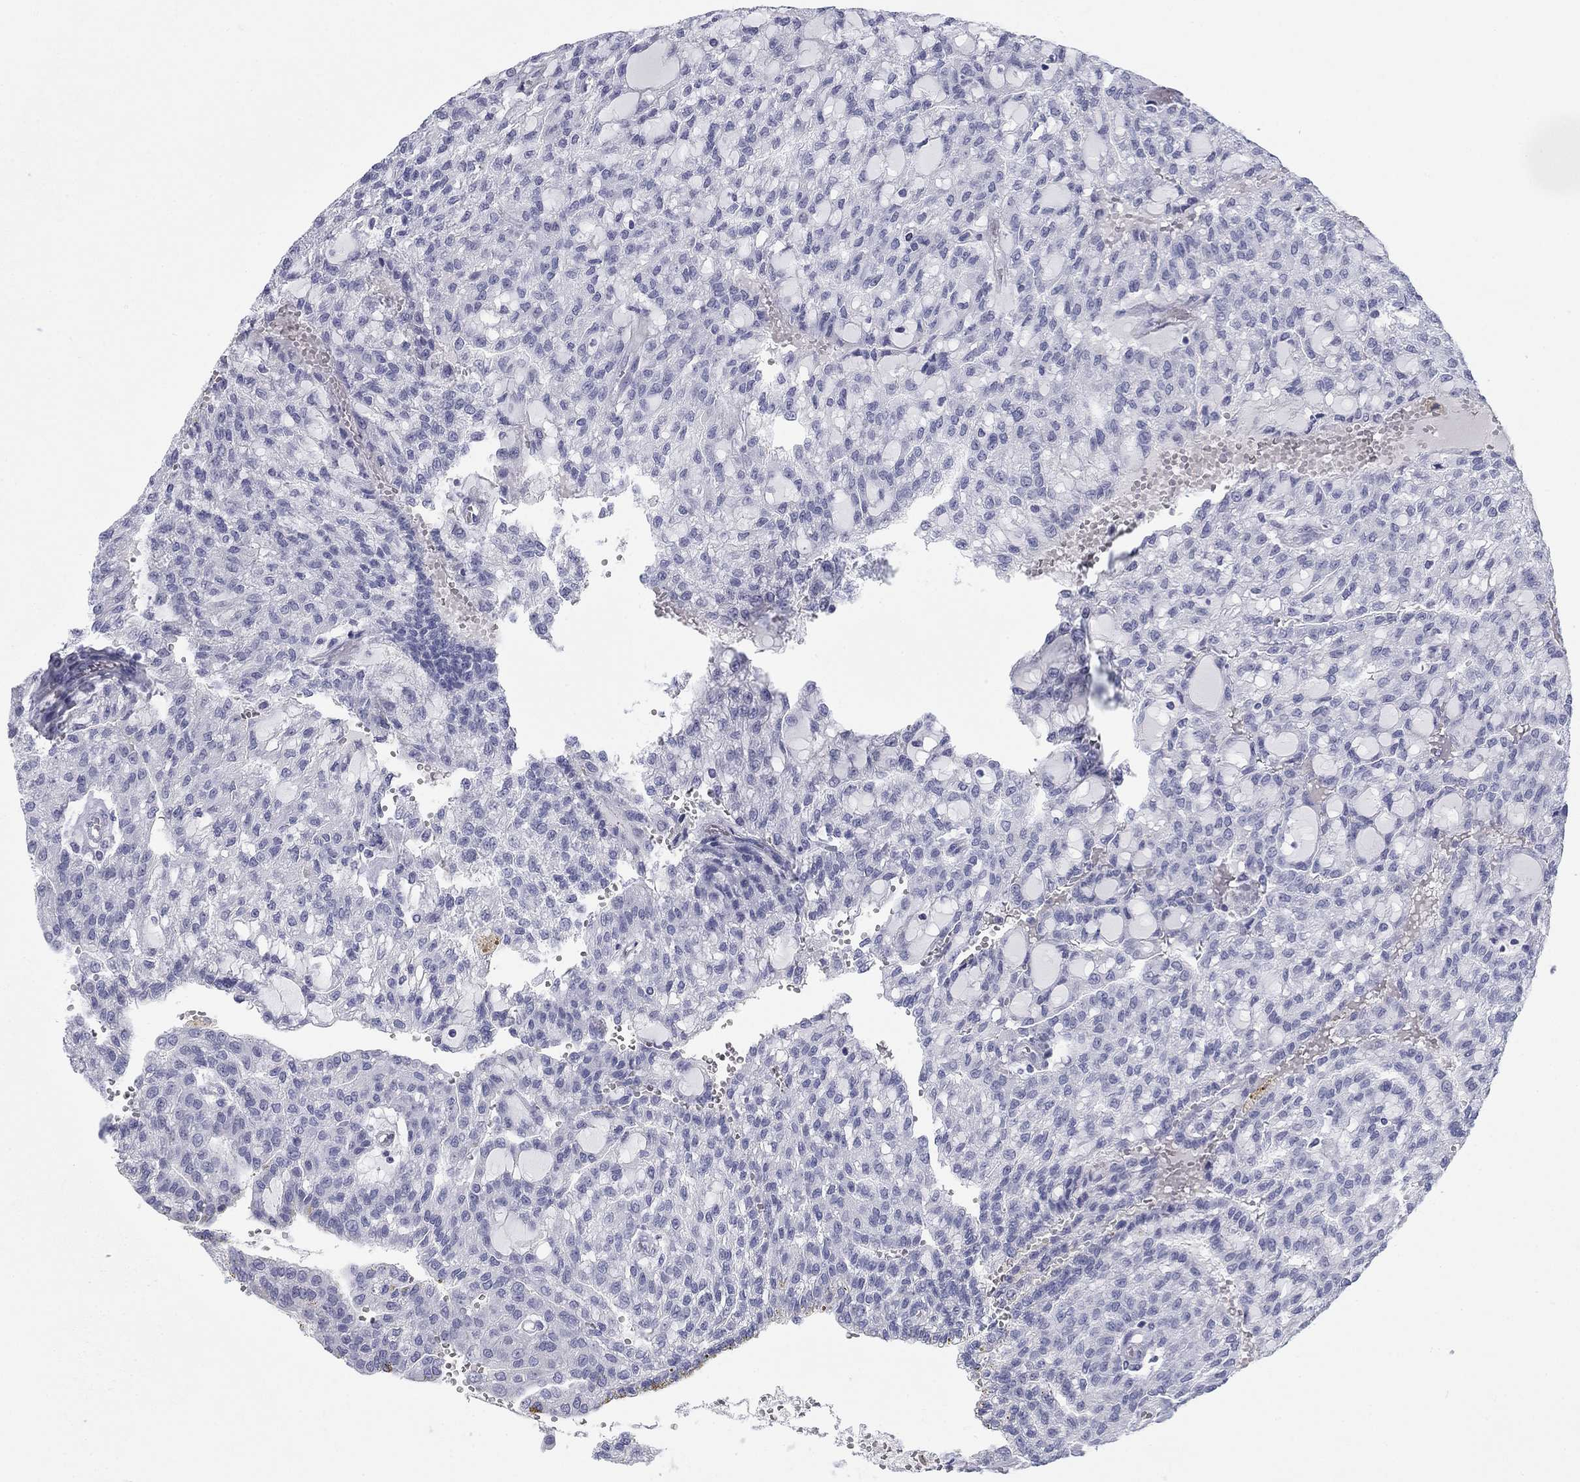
{"staining": {"intensity": "negative", "quantity": "none", "location": "none"}, "tissue": "renal cancer", "cell_type": "Tumor cells", "image_type": "cancer", "snomed": [{"axis": "morphology", "description": "Adenocarcinoma, NOS"}, {"axis": "topography", "description": "Kidney"}], "caption": "High magnification brightfield microscopy of renal cancer stained with DAB (brown) and counterstained with hematoxylin (blue): tumor cells show no significant expression.", "gene": "CALB1", "patient": {"sex": "male", "age": 63}}